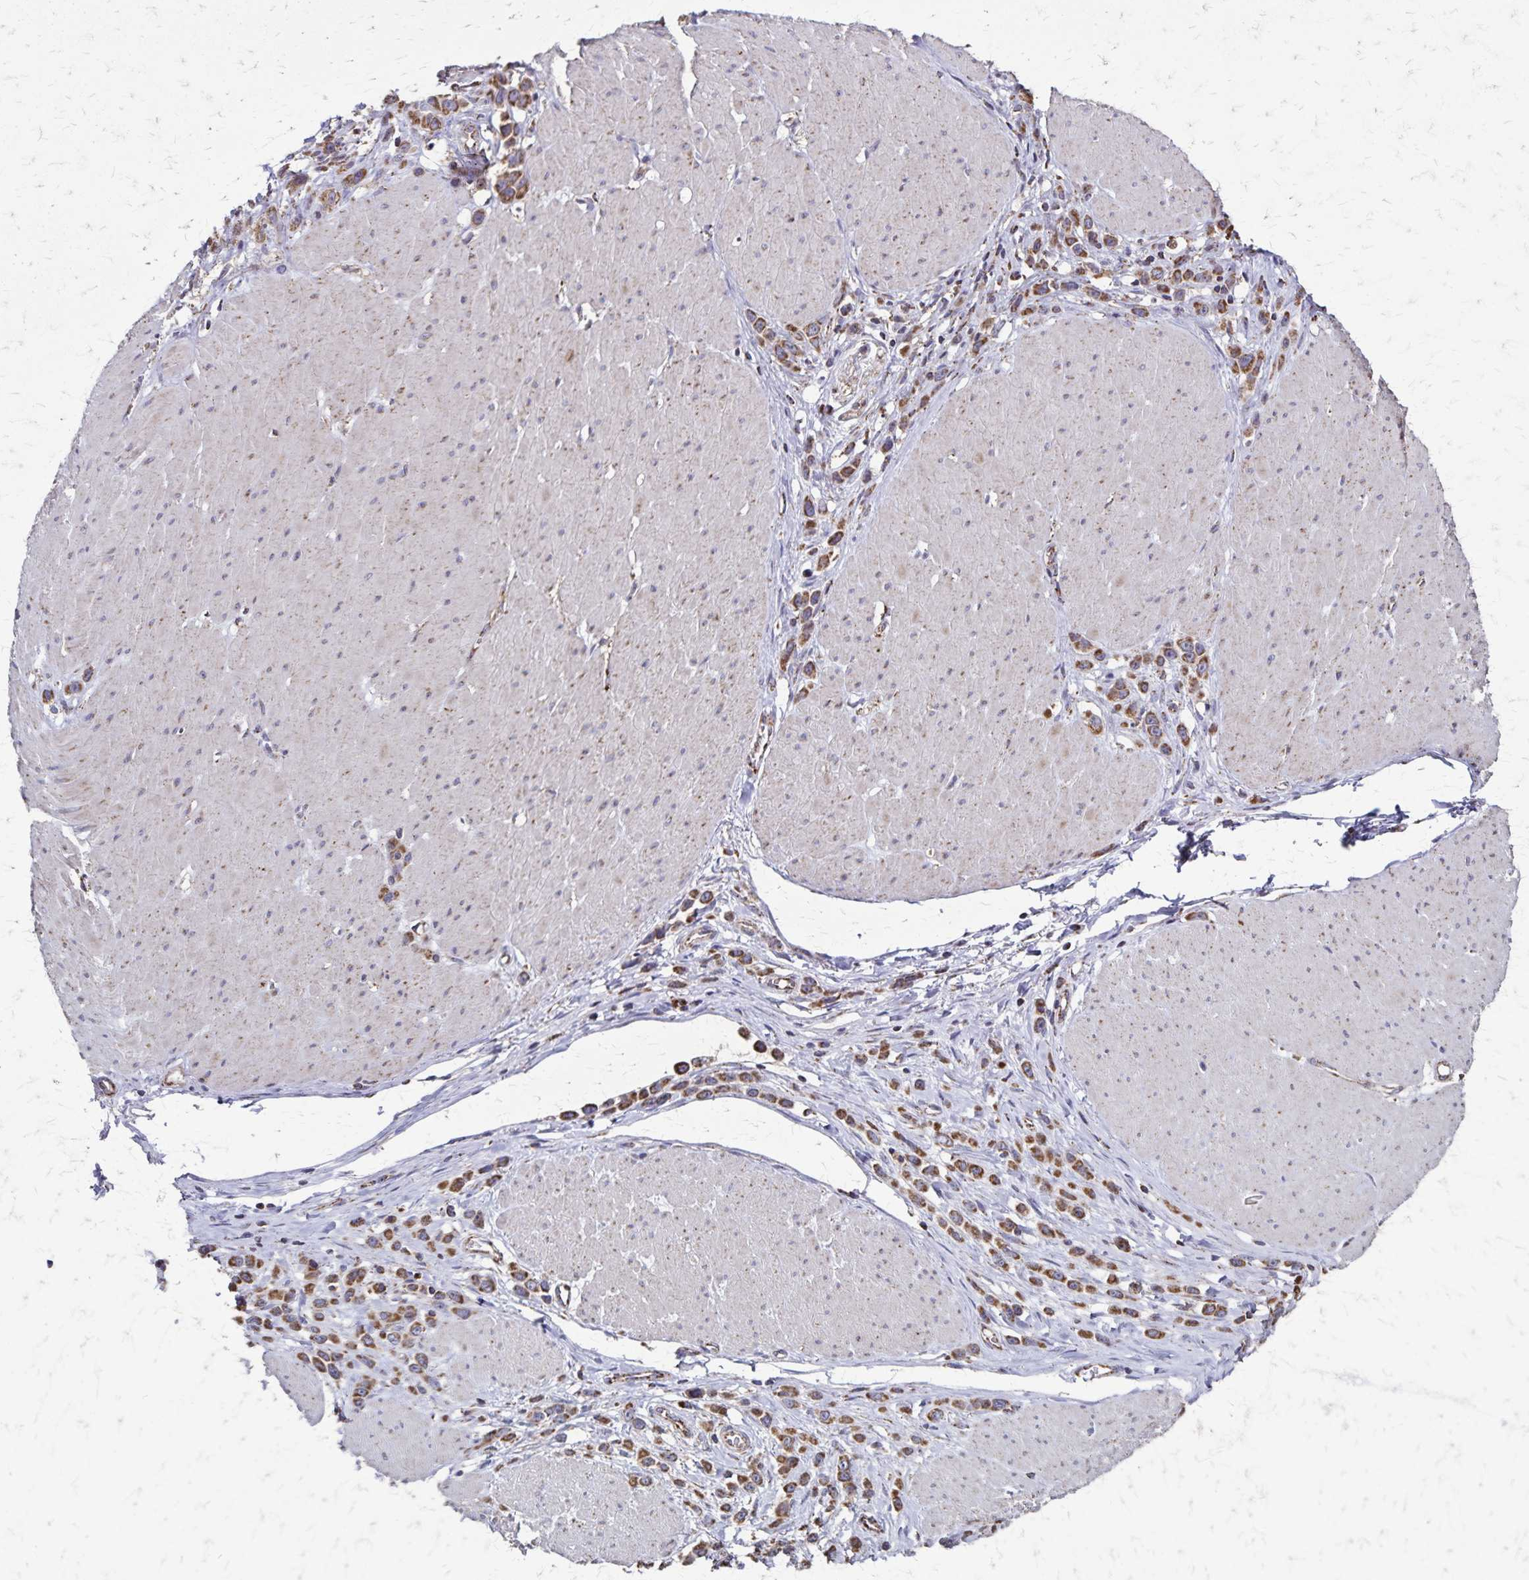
{"staining": {"intensity": "moderate", "quantity": ">75%", "location": "cytoplasmic/membranous"}, "tissue": "stomach cancer", "cell_type": "Tumor cells", "image_type": "cancer", "snomed": [{"axis": "morphology", "description": "Adenocarcinoma, NOS"}, {"axis": "topography", "description": "Stomach"}], "caption": "Immunohistochemical staining of human adenocarcinoma (stomach) exhibits moderate cytoplasmic/membranous protein staining in about >75% of tumor cells.", "gene": "NFS1", "patient": {"sex": "male", "age": 47}}